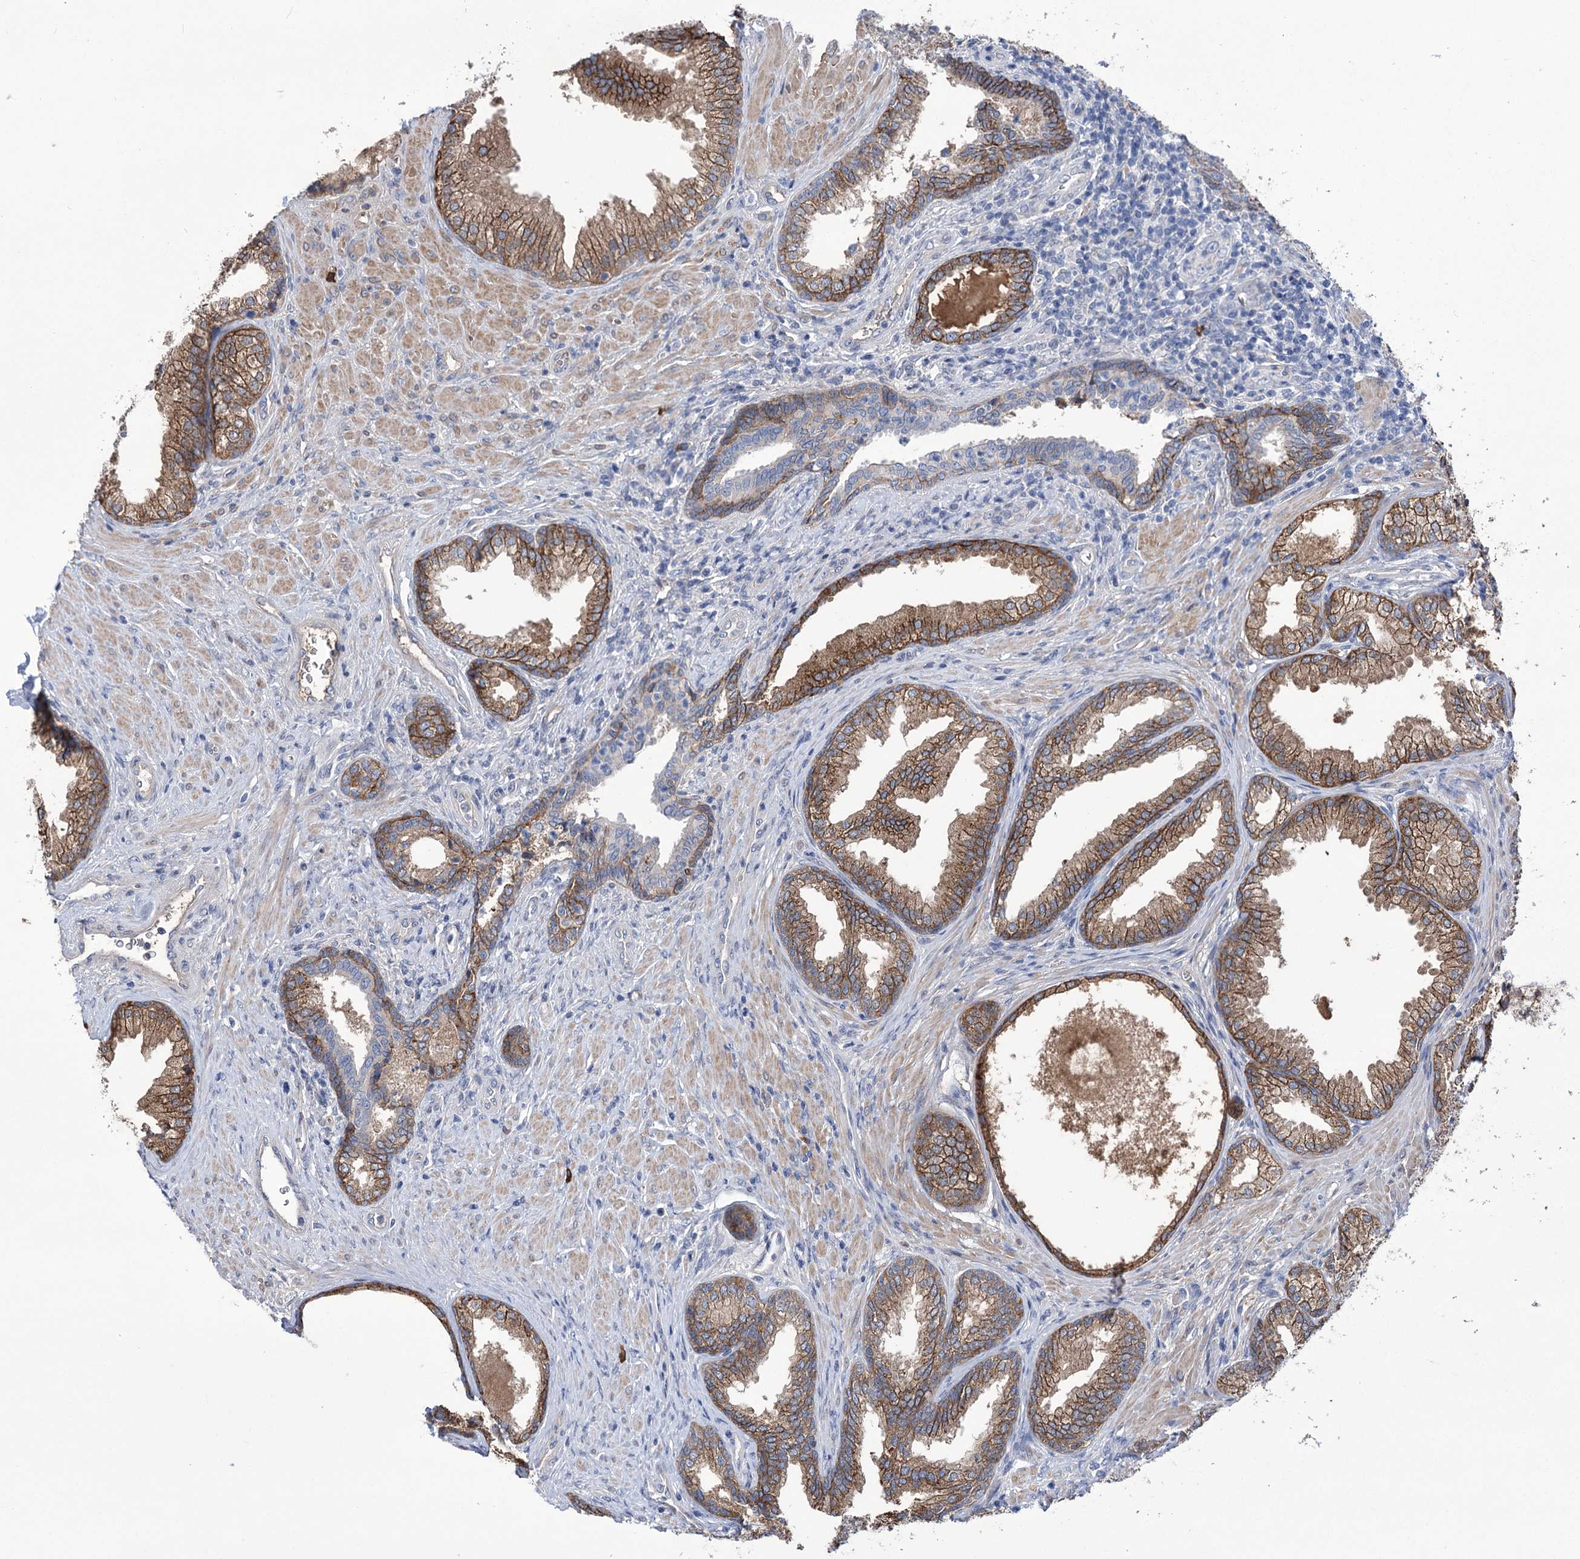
{"staining": {"intensity": "moderate", "quantity": ">75%", "location": "cytoplasmic/membranous"}, "tissue": "prostate", "cell_type": "Glandular cells", "image_type": "normal", "snomed": [{"axis": "morphology", "description": "Normal tissue, NOS"}, {"axis": "topography", "description": "Prostate"}], "caption": "DAB (3,3'-diaminobenzidine) immunohistochemical staining of unremarkable human prostate shows moderate cytoplasmic/membranous protein expression in about >75% of glandular cells.", "gene": "CEP164", "patient": {"sex": "male", "age": 76}}